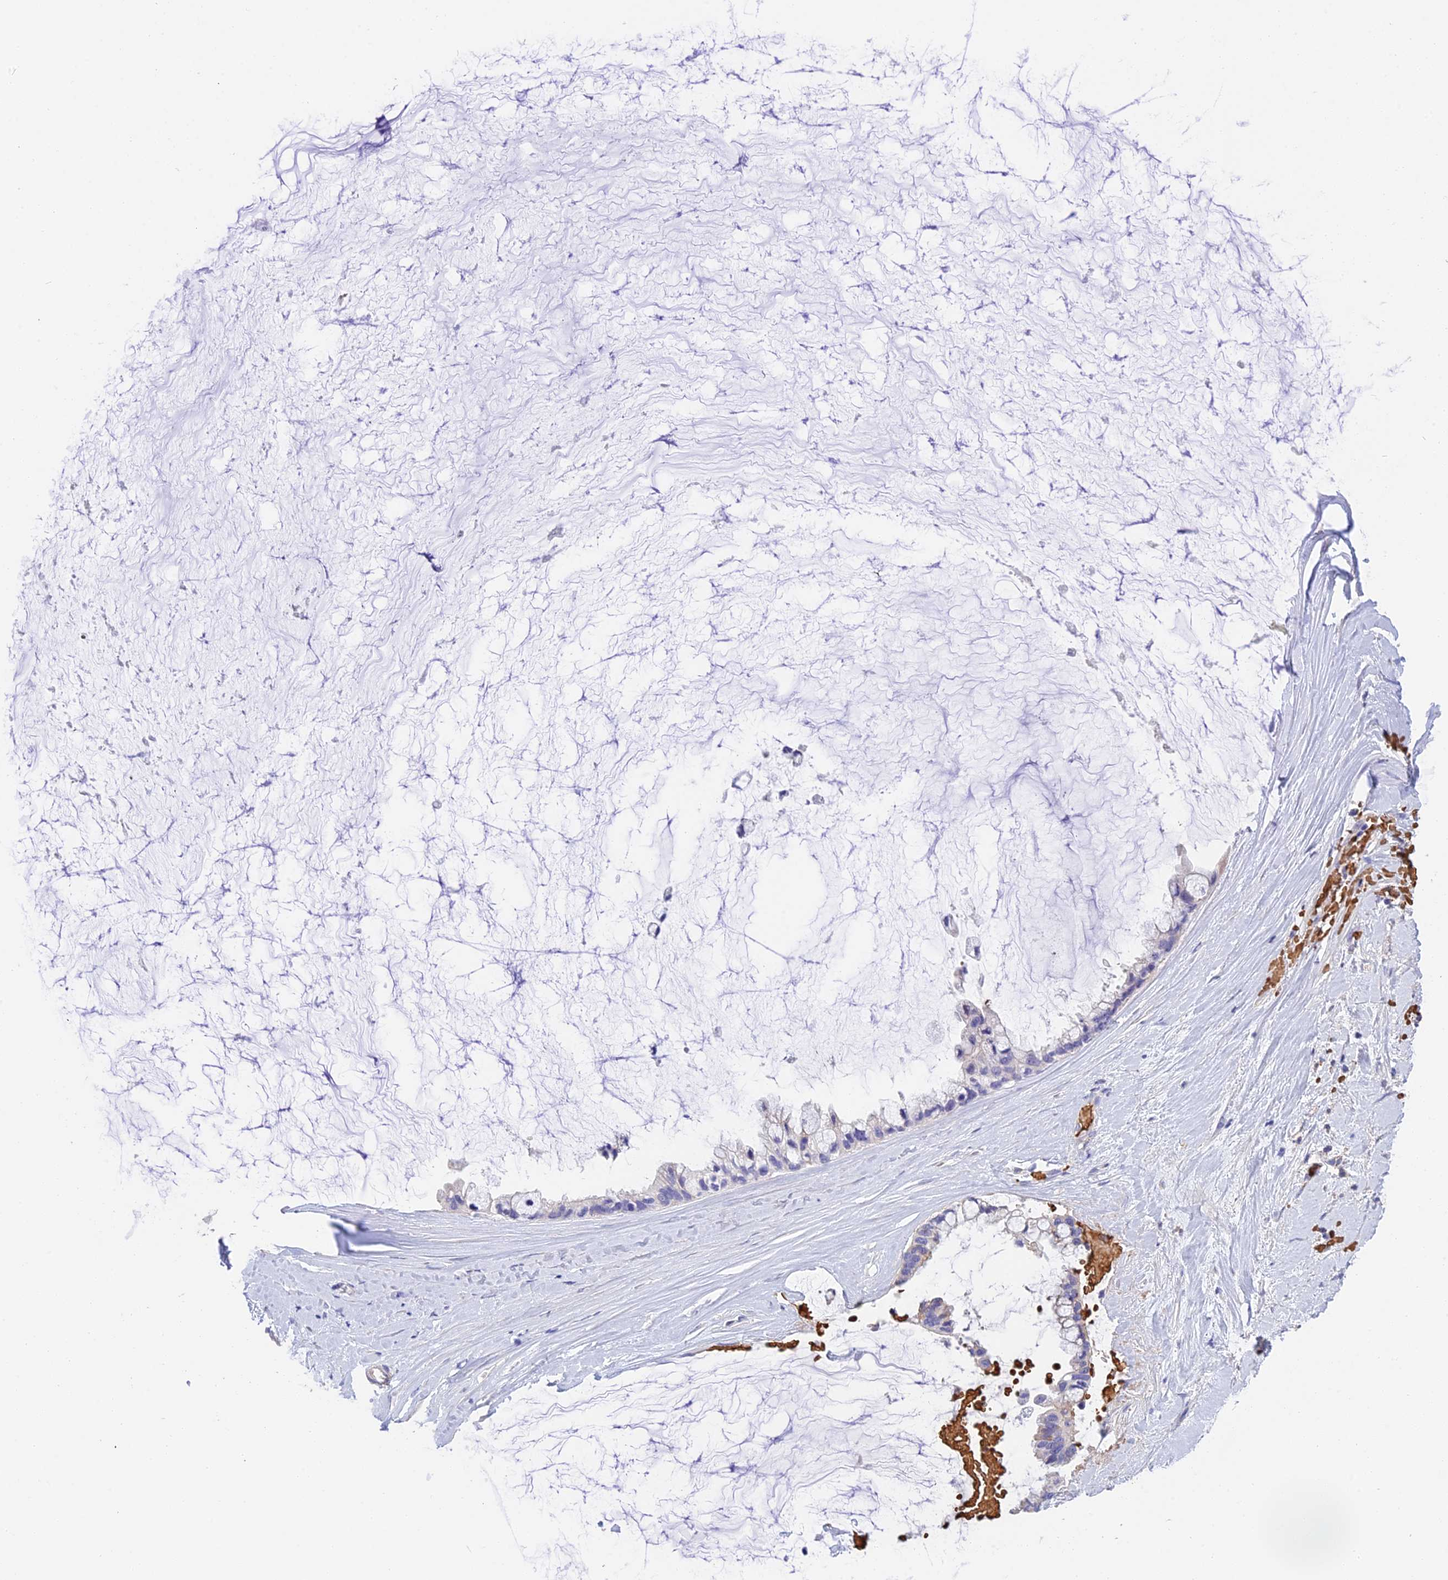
{"staining": {"intensity": "negative", "quantity": "none", "location": "none"}, "tissue": "ovarian cancer", "cell_type": "Tumor cells", "image_type": "cancer", "snomed": [{"axis": "morphology", "description": "Cystadenocarcinoma, mucinous, NOS"}, {"axis": "topography", "description": "Ovary"}], "caption": "Mucinous cystadenocarcinoma (ovarian) was stained to show a protein in brown. There is no significant positivity in tumor cells.", "gene": "TNNC2", "patient": {"sex": "female", "age": 39}}